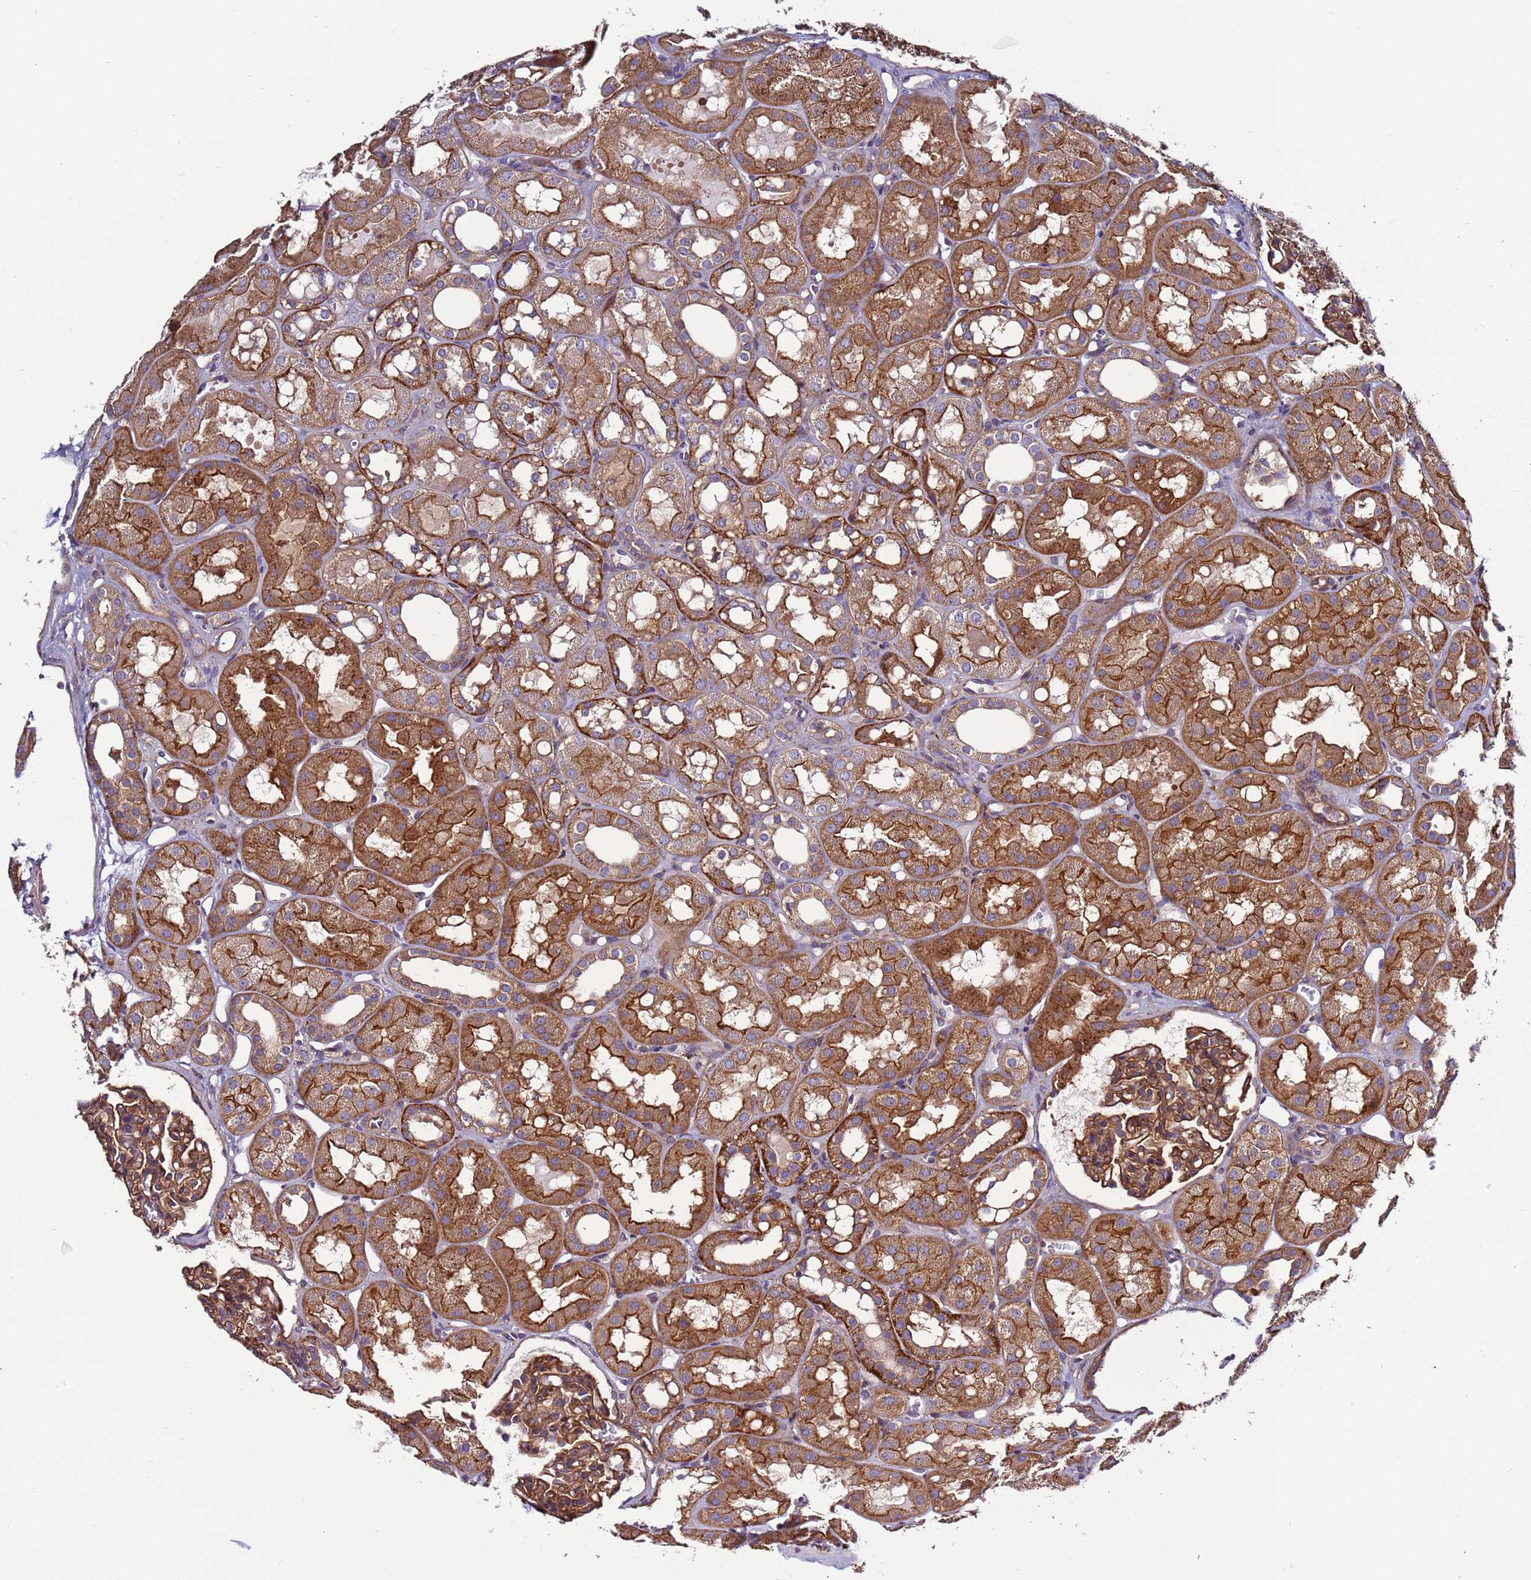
{"staining": {"intensity": "strong", "quantity": ">75%", "location": "cytoplasmic/membranous"}, "tissue": "kidney", "cell_type": "Cells in glomeruli", "image_type": "normal", "snomed": [{"axis": "morphology", "description": "Normal tissue, NOS"}, {"axis": "topography", "description": "Kidney"}], "caption": "Protein expression analysis of normal kidney shows strong cytoplasmic/membranous staining in about >75% of cells in glomeruli. (DAB (3,3'-diaminobenzidine) IHC with brightfield microscopy, high magnification).", "gene": "EFCAB8", "patient": {"sex": "male", "age": 16}}